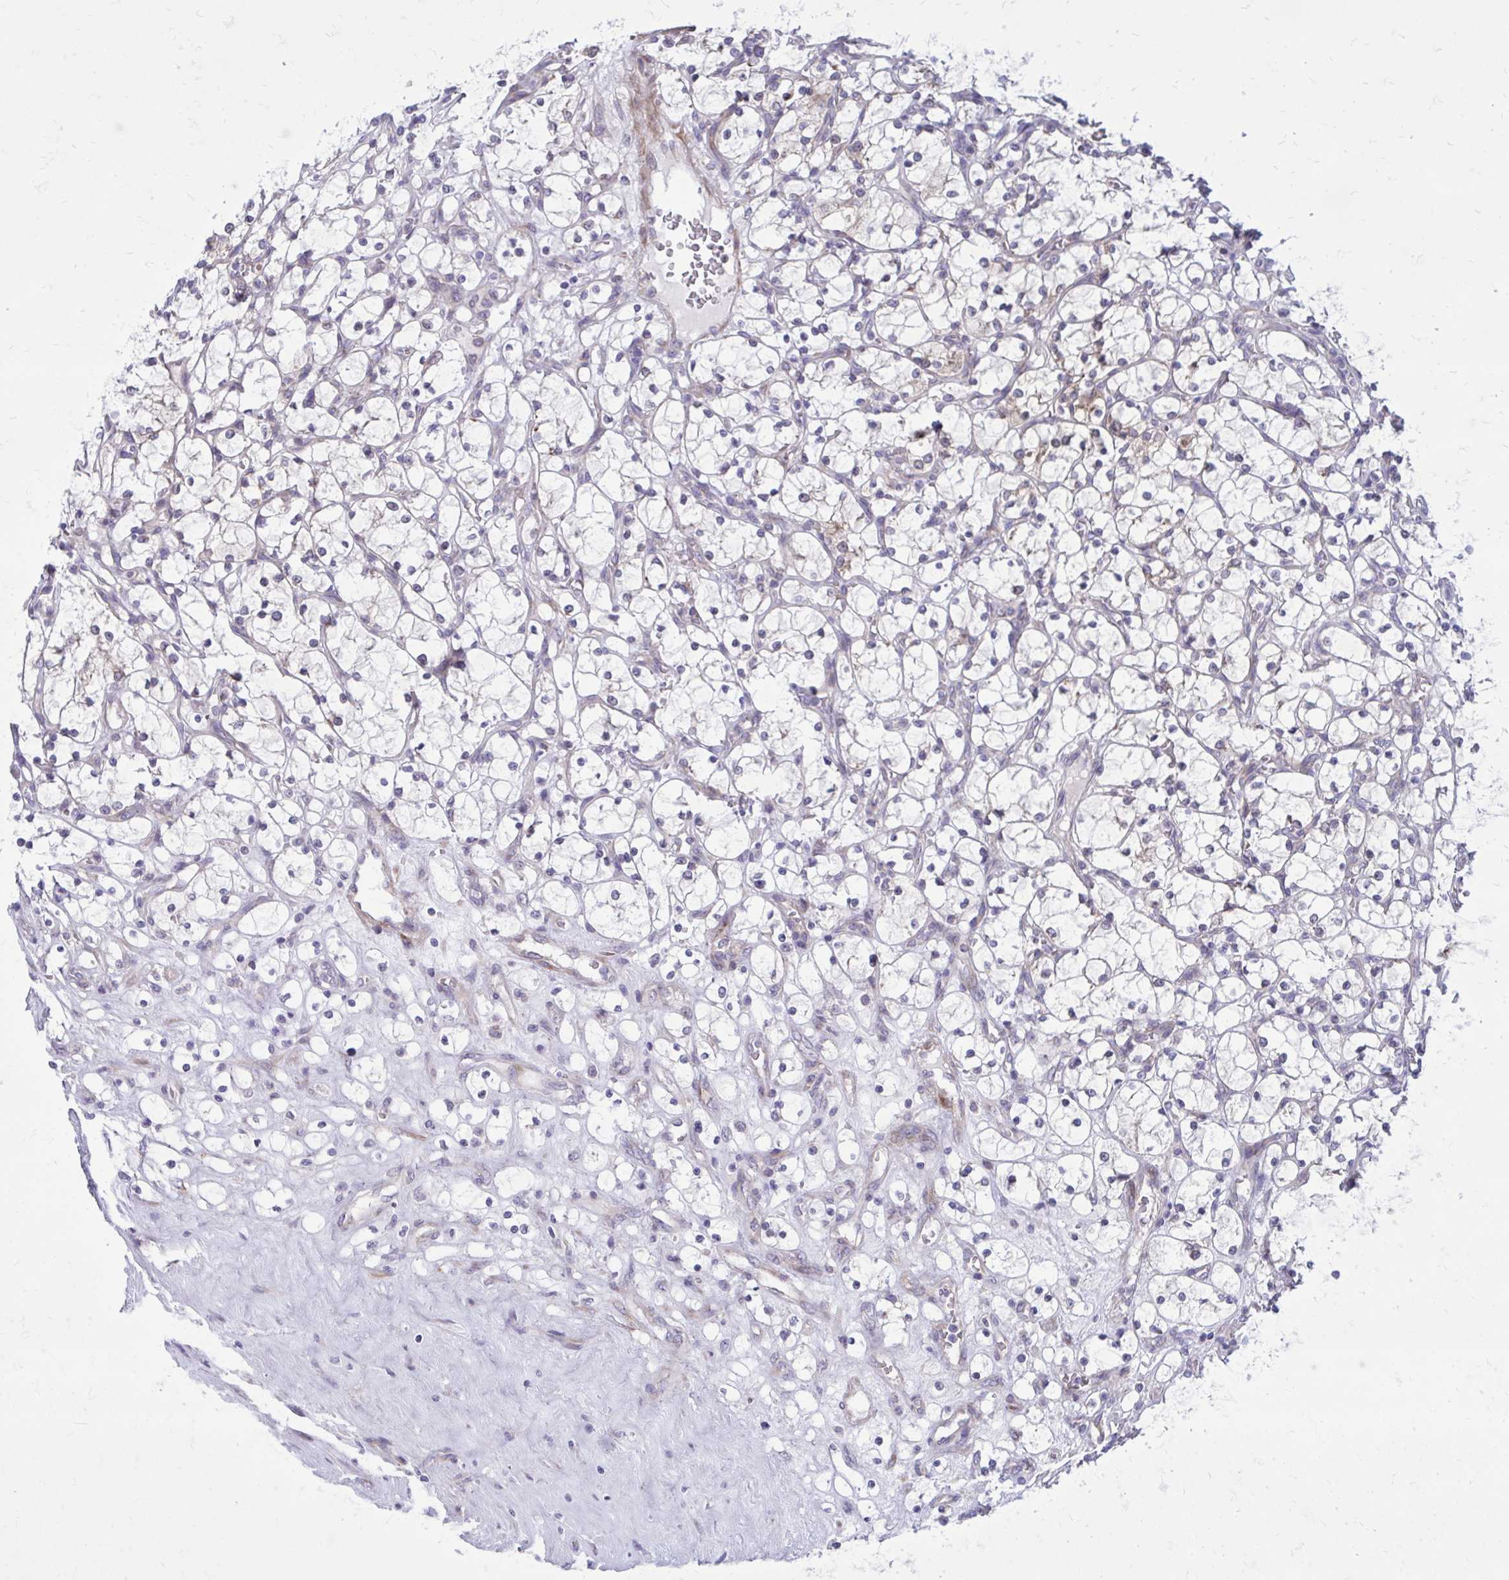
{"staining": {"intensity": "negative", "quantity": "none", "location": "none"}, "tissue": "renal cancer", "cell_type": "Tumor cells", "image_type": "cancer", "snomed": [{"axis": "morphology", "description": "Adenocarcinoma, NOS"}, {"axis": "topography", "description": "Kidney"}], "caption": "Immunohistochemistry histopathology image of renal adenocarcinoma stained for a protein (brown), which shows no expression in tumor cells. (Immunohistochemistry, brightfield microscopy, high magnification).", "gene": "GIGYF2", "patient": {"sex": "female", "age": 69}}